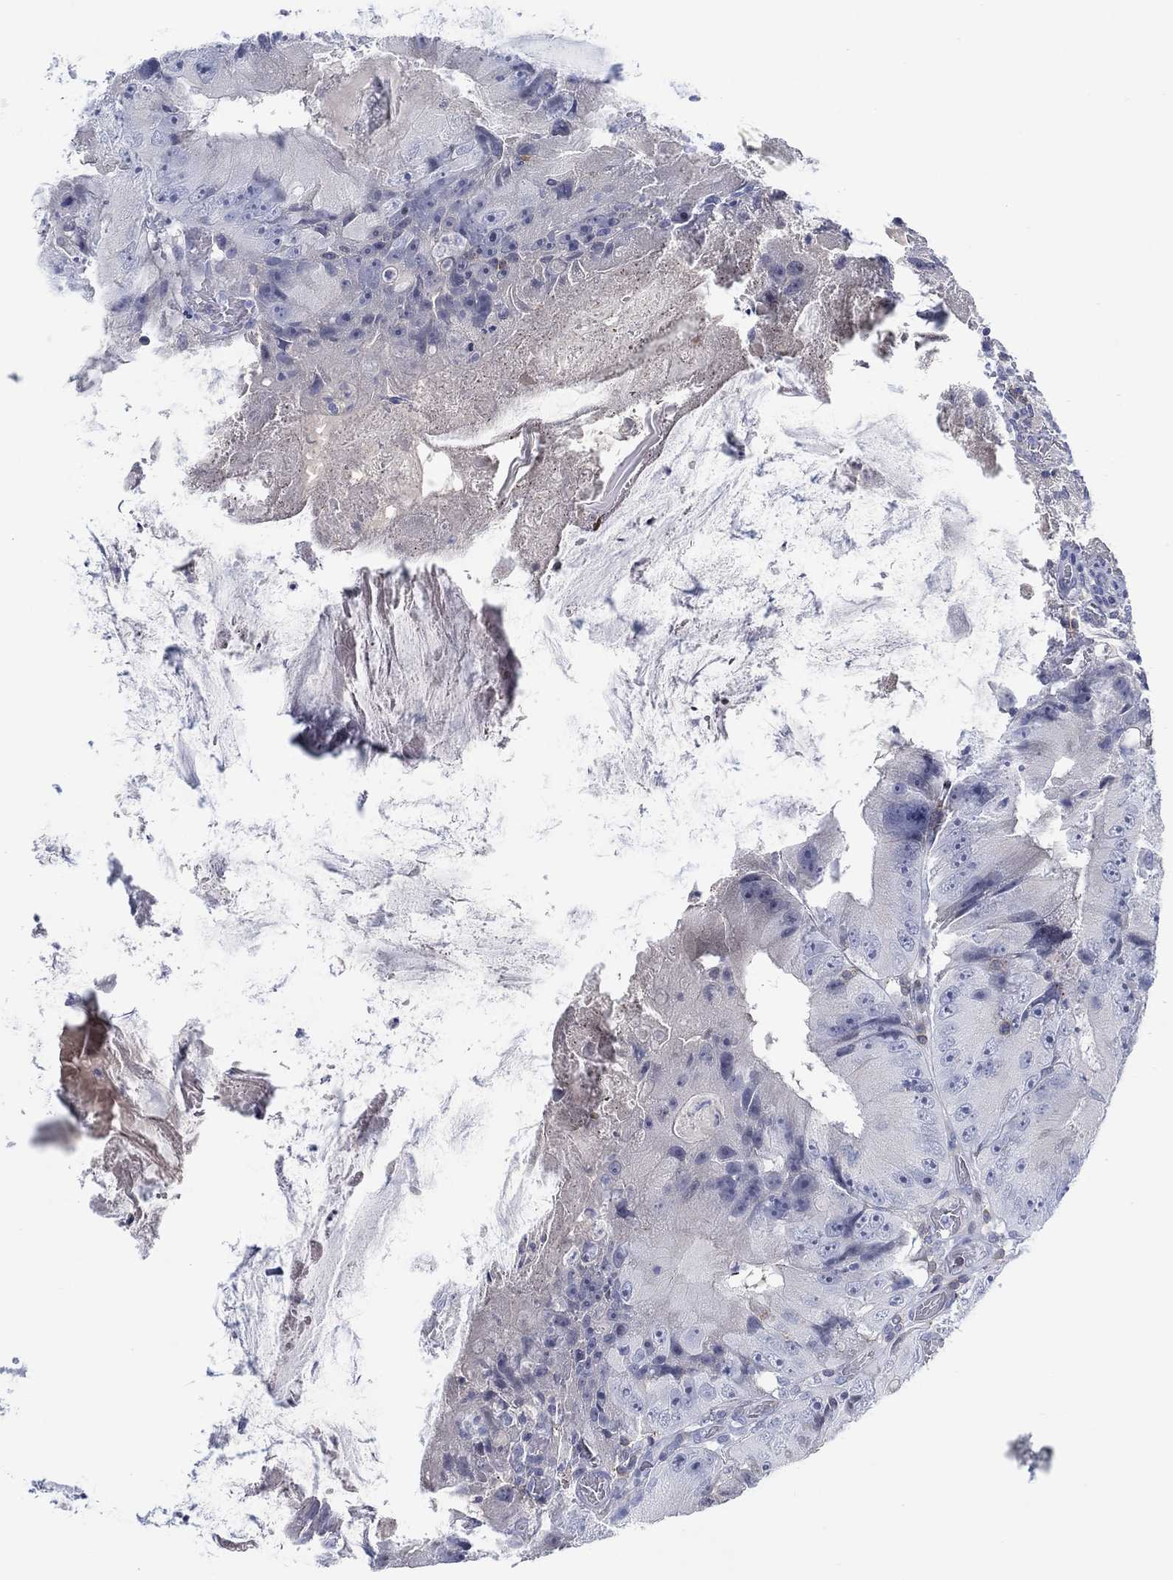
{"staining": {"intensity": "negative", "quantity": "none", "location": "none"}, "tissue": "colorectal cancer", "cell_type": "Tumor cells", "image_type": "cancer", "snomed": [{"axis": "morphology", "description": "Adenocarcinoma, NOS"}, {"axis": "topography", "description": "Colon"}], "caption": "Immunohistochemistry (IHC) histopathology image of colorectal cancer (adenocarcinoma) stained for a protein (brown), which shows no positivity in tumor cells.", "gene": "SEPTIN1", "patient": {"sex": "female", "age": 86}}